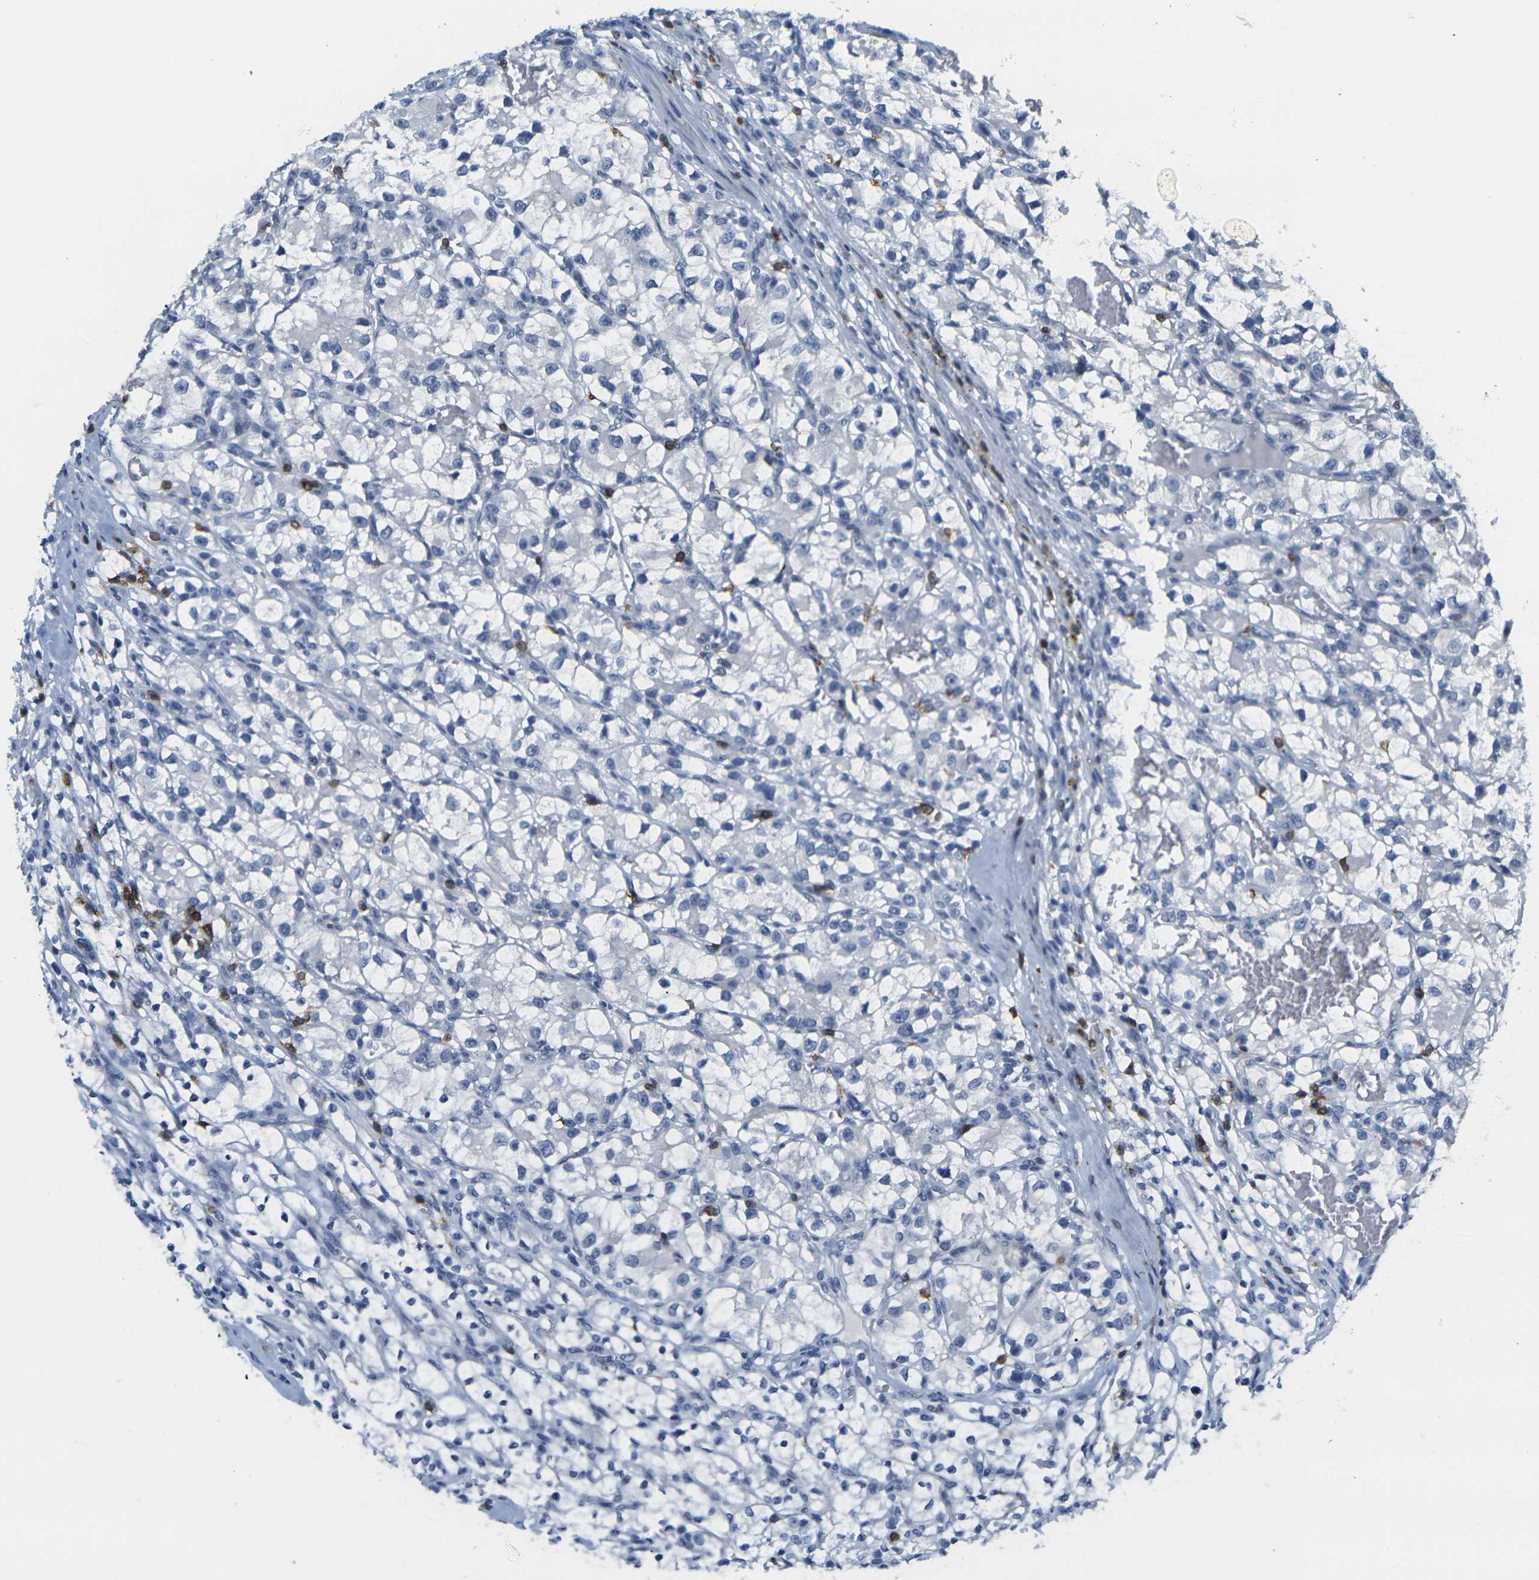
{"staining": {"intensity": "negative", "quantity": "none", "location": "none"}, "tissue": "renal cancer", "cell_type": "Tumor cells", "image_type": "cancer", "snomed": [{"axis": "morphology", "description": "Adenocarcinoma, NOS"}, {"axis": "topography", "description": "Kidney"}], "caption": "High magnification brightfield microscopy of renal cancer (adenocarcinoma) stained with DAB (brown) and counterstained with hematoxylin (blue): tumor cells show no significant positivity.", "gene": "CD3D", "patient": {"sex": "female", "age": 57}}